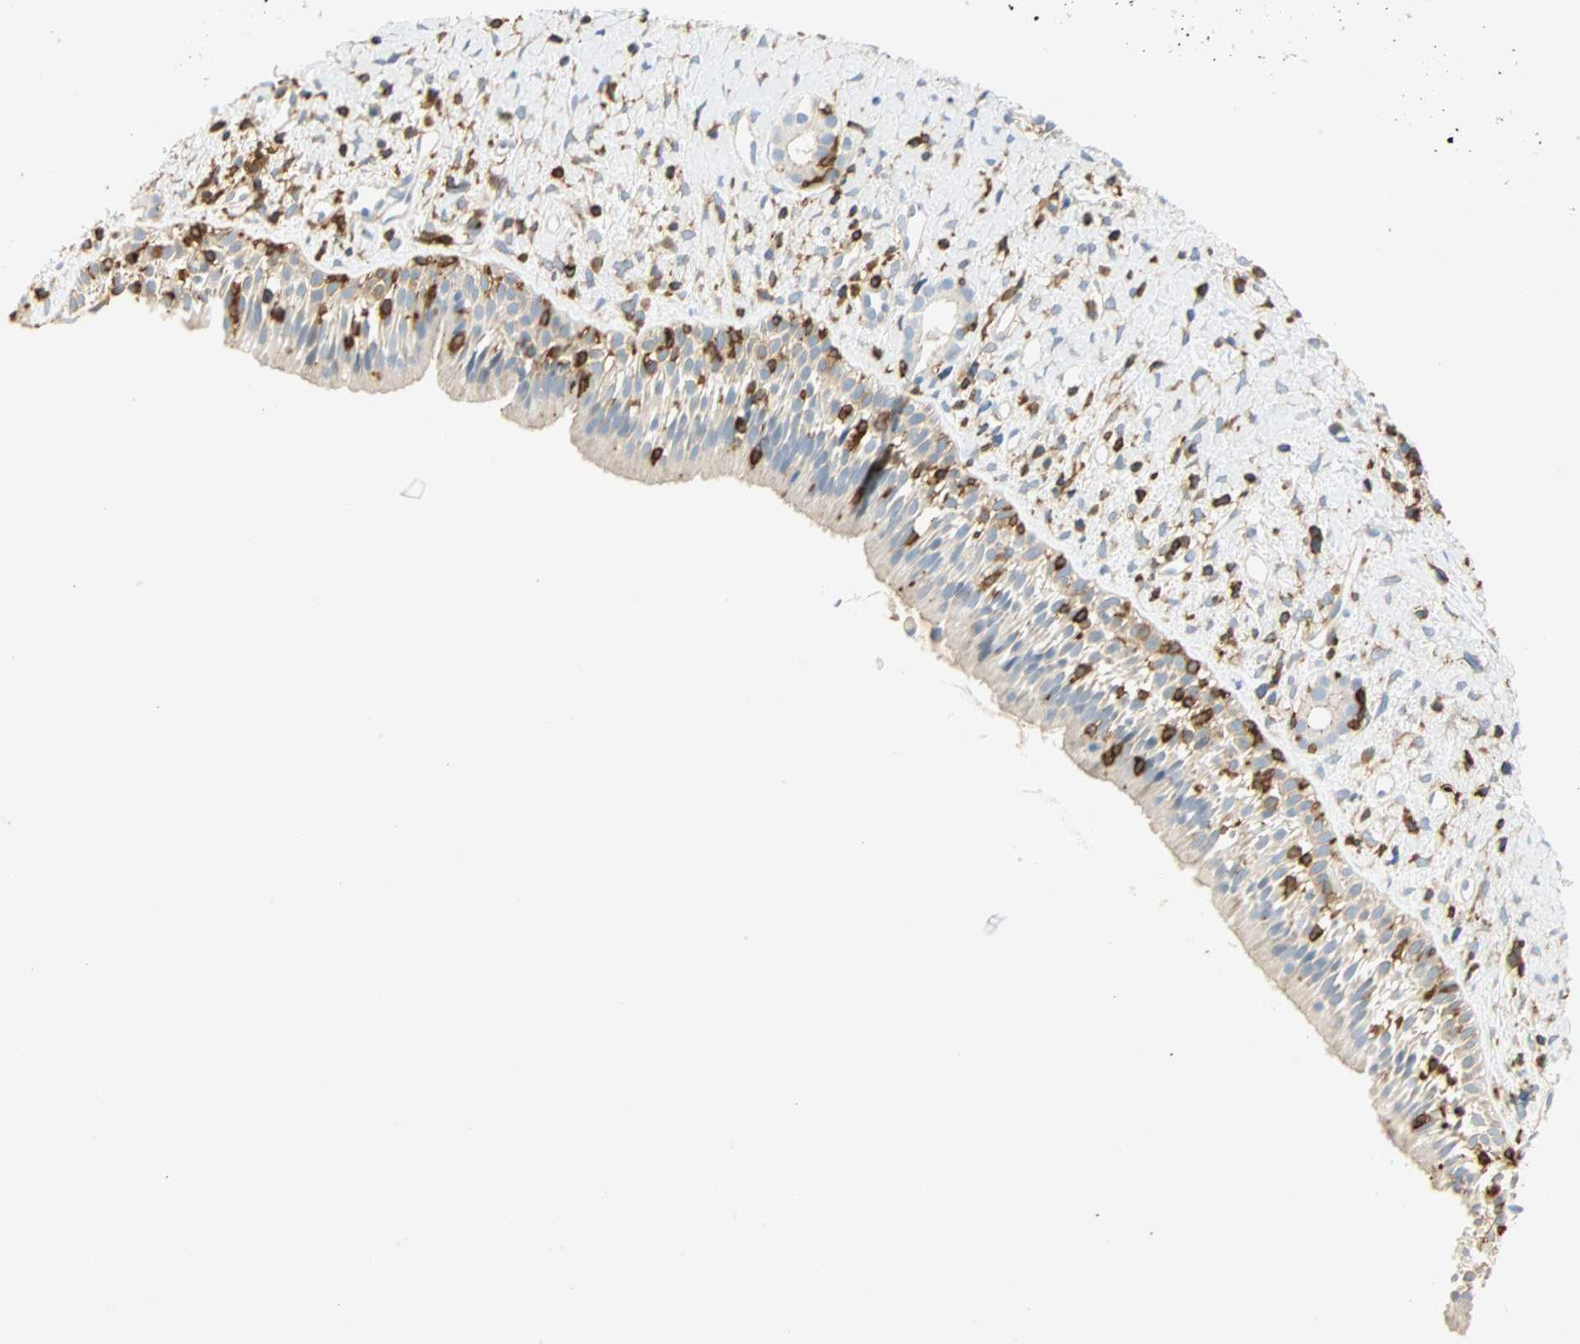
{"staining": {"intensity": "negative", "quantity": "none", "location": "none"}, "tissue": "nasopharynx", "cell_type": "Respiratory epithelial cells", "image_type": "normal", "snomed": [{"axis": "morphology", "description": "Normal tissue, NOS"}, {"axis": "topography", "description": "Nasopharynx"}], "caption": "Immunohistochemistry (IHC) photomicrograph of normal nasopharynx: human nasopharynx stained with DAB (3,3'-diaminobenzidine) shows no significant protein expression in respiratory epithelial cells. Nuclei are stained in blue.", "gene": "FMNL1", "patient": {"sex": "male", "age": 22}}